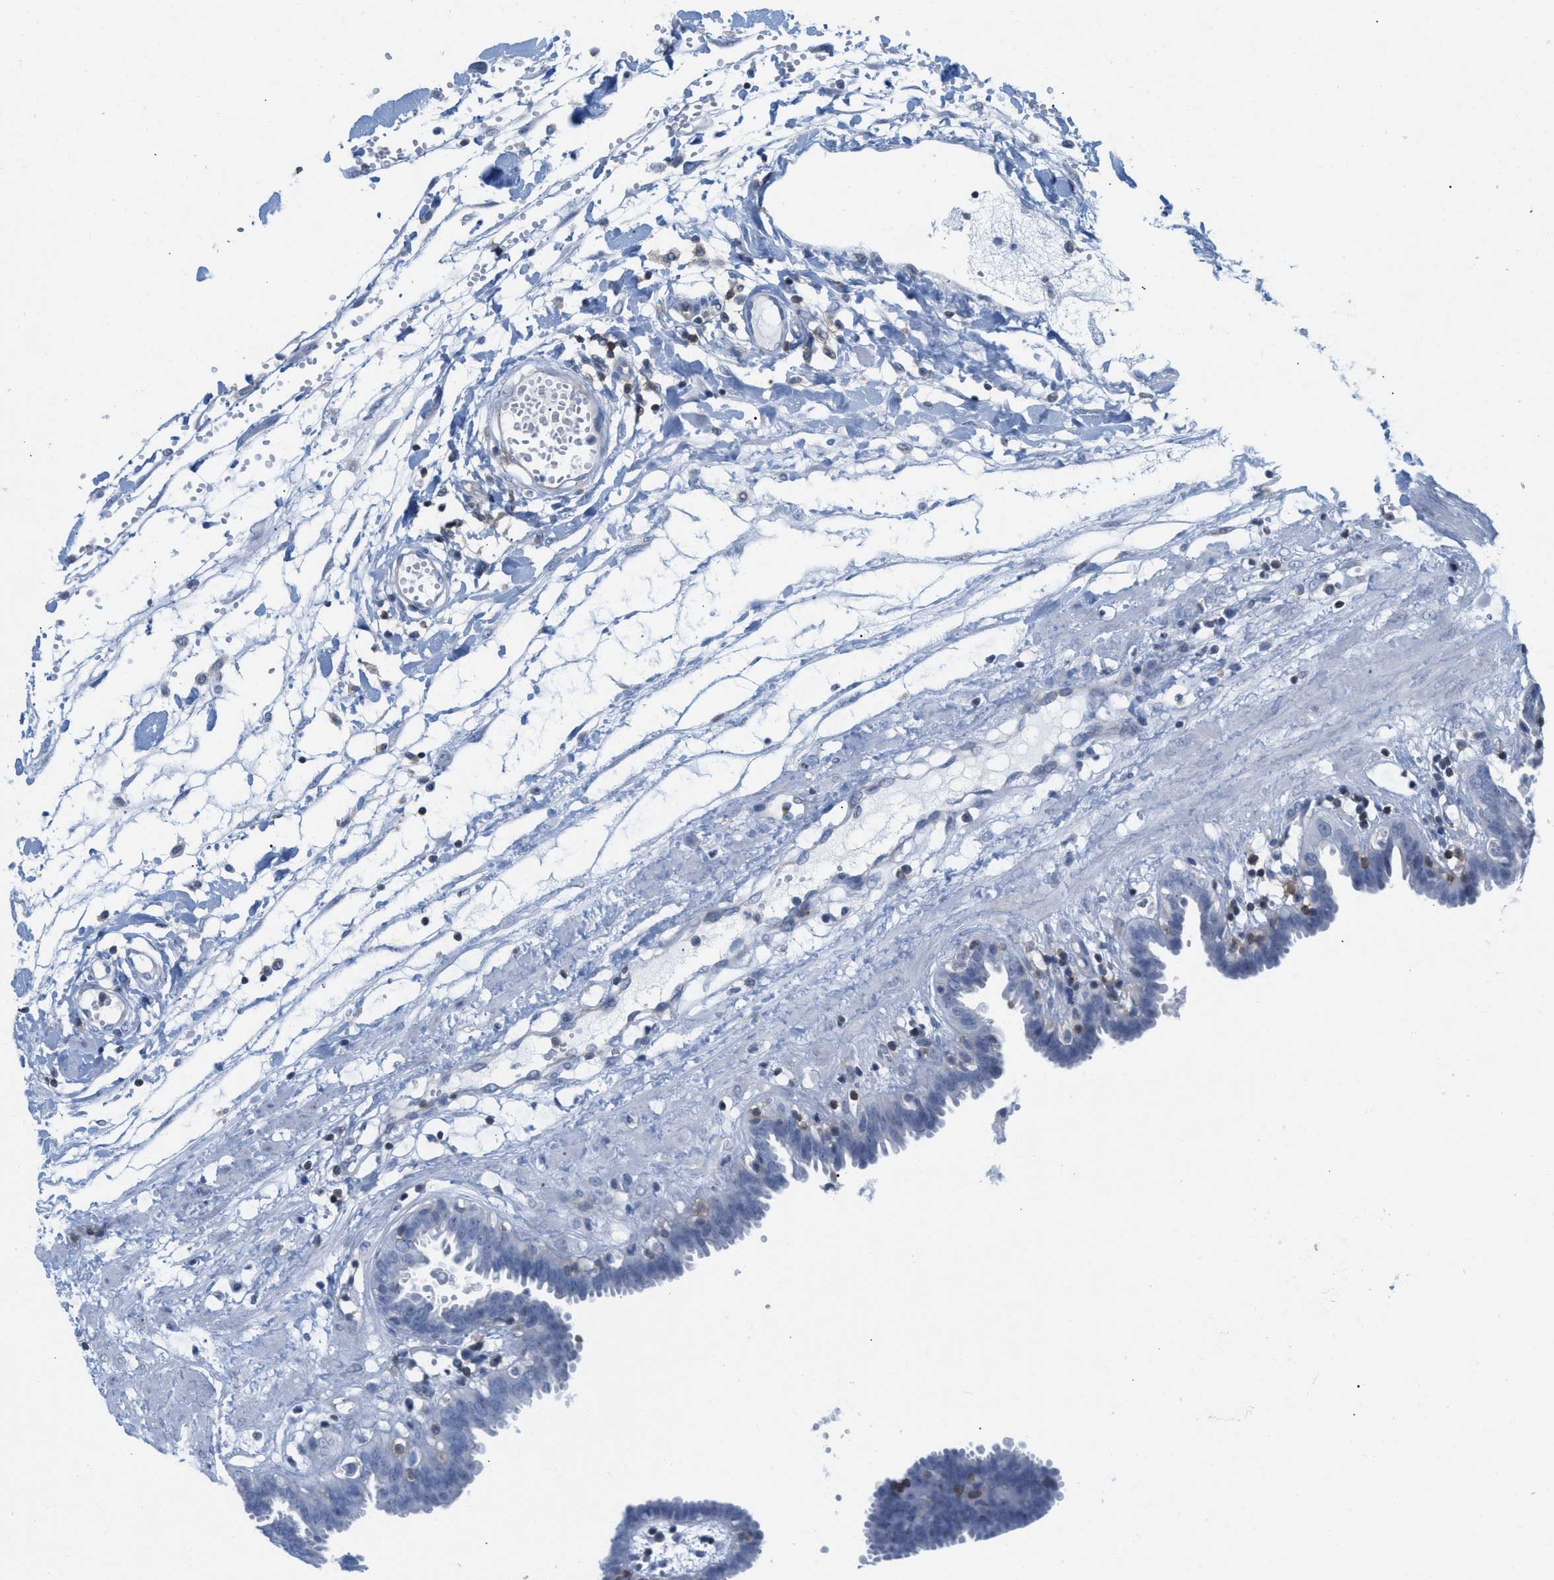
{"staining": {"intensity": "negative", "quantity": "none", "location": "none"}, "tissue": "fallopian tube", "cell_type": "Glandular cells", "image_type": "normal", "snomed": [{"axis": "morphology", "description": "Normal tissue, NOS"}, {"axis": "topography", "description": "Fallopian tube"}, {"axis": "topography", "description": "Placenta"}], "caption": "This photomicrograph is of normal fallopian tube stained with immunohistochemistry to label a protein in brown with the nuclei are counter-stained blue. There is no positivity in glandular cells. (Stains: DAB immunohistochemistry with hematoxylin counter stain, Microscopy: brightfield microscopy at high magnification).", "gene": "IL16", "patient": {"sex": "female", "age": 32}}